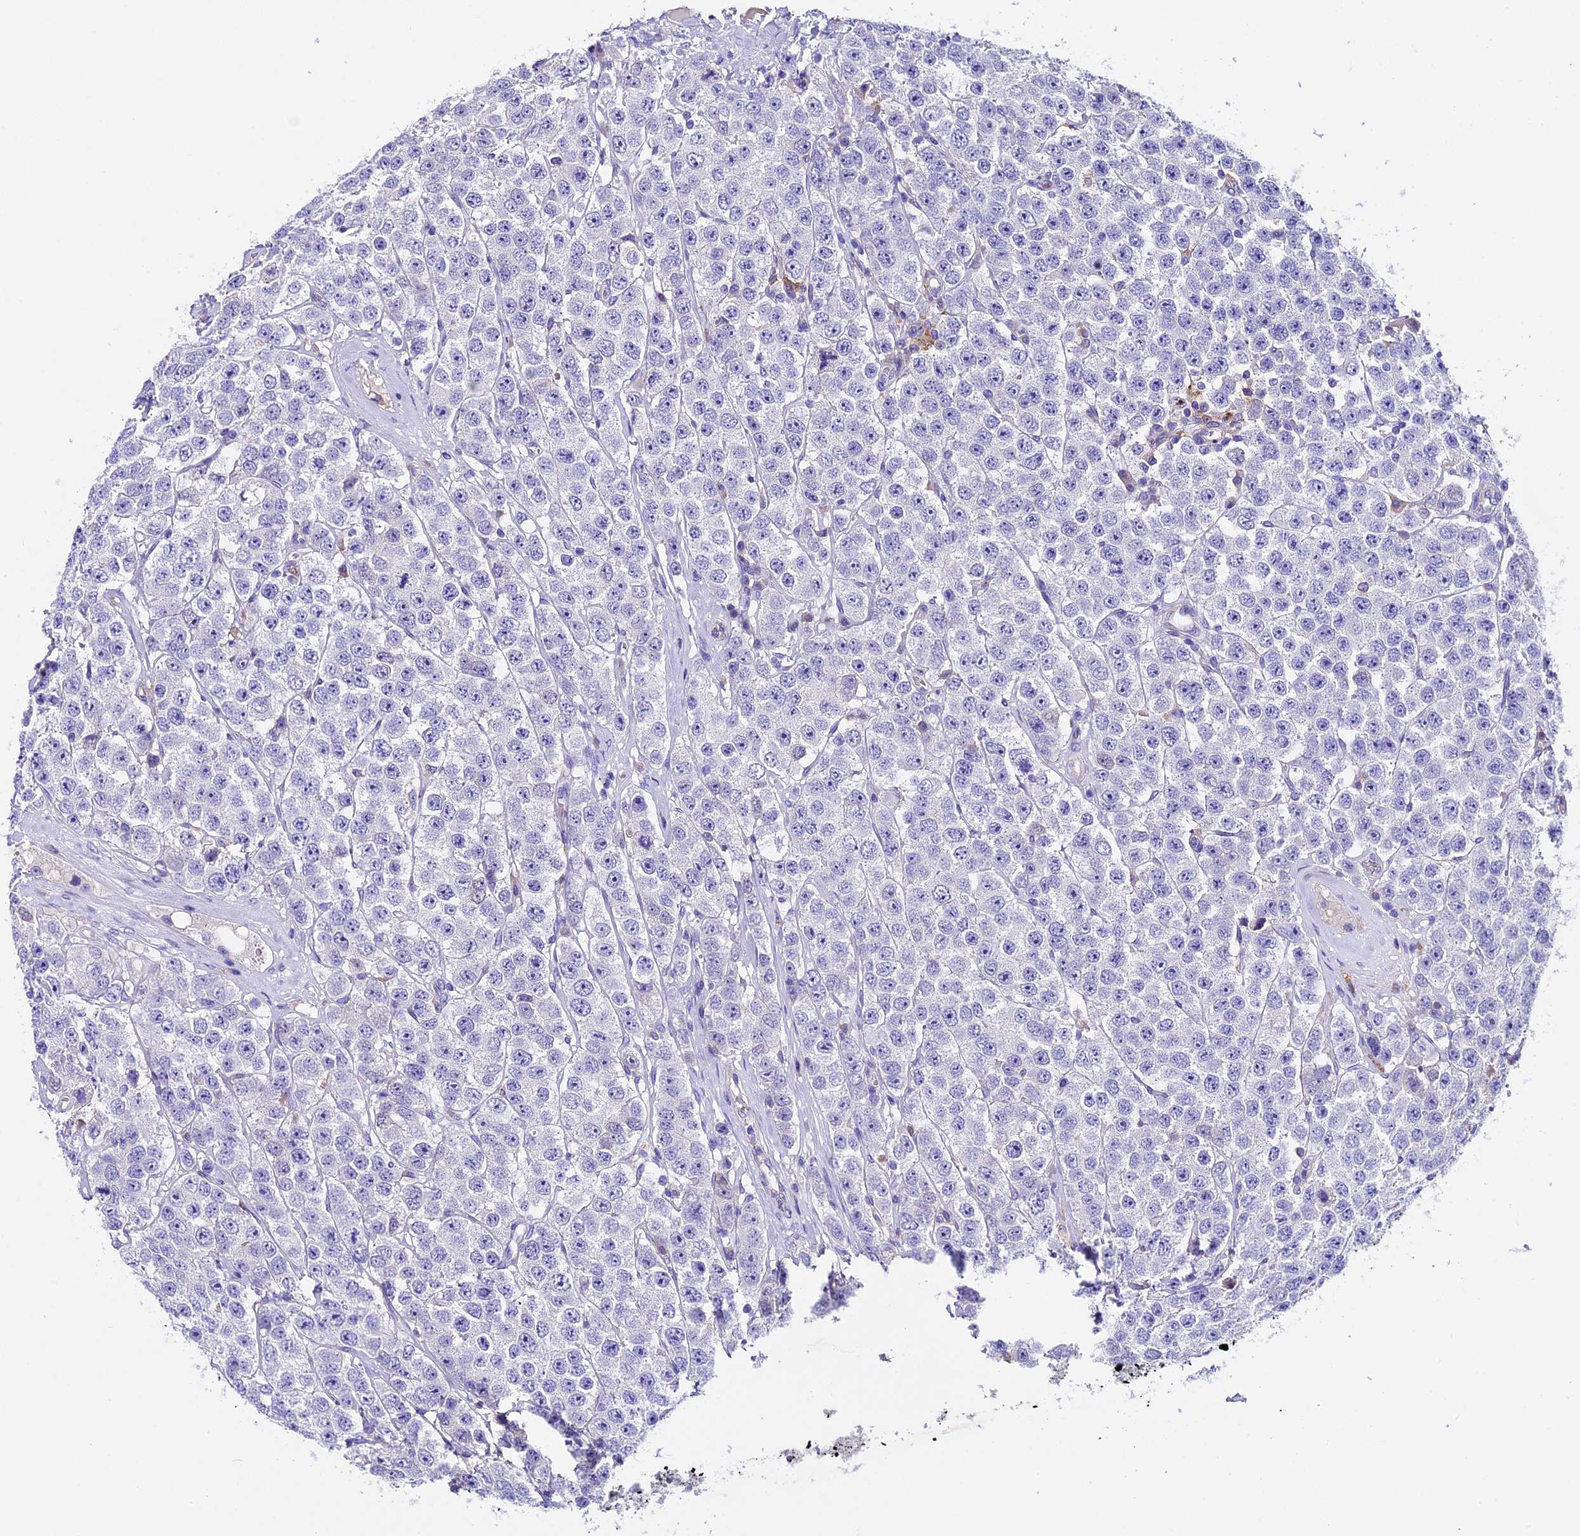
{"staining": {"intensity": "negative", "quantity": "none", "location": "none"}, "tissue": "testis cancer", "cell_type": "Tumor cells", "image_type": "cancer", "snomed": [{"axis": "morphology", "description": "Seminoma, NOS"}, {"axis": "topography", "description": "Testis"}], "caption": "The histopathology image displays no significant expression in tumor cells of testis cancer (seminoma).", "gene": "NOD2", "patient": {"sex": "male", "age": 28}}